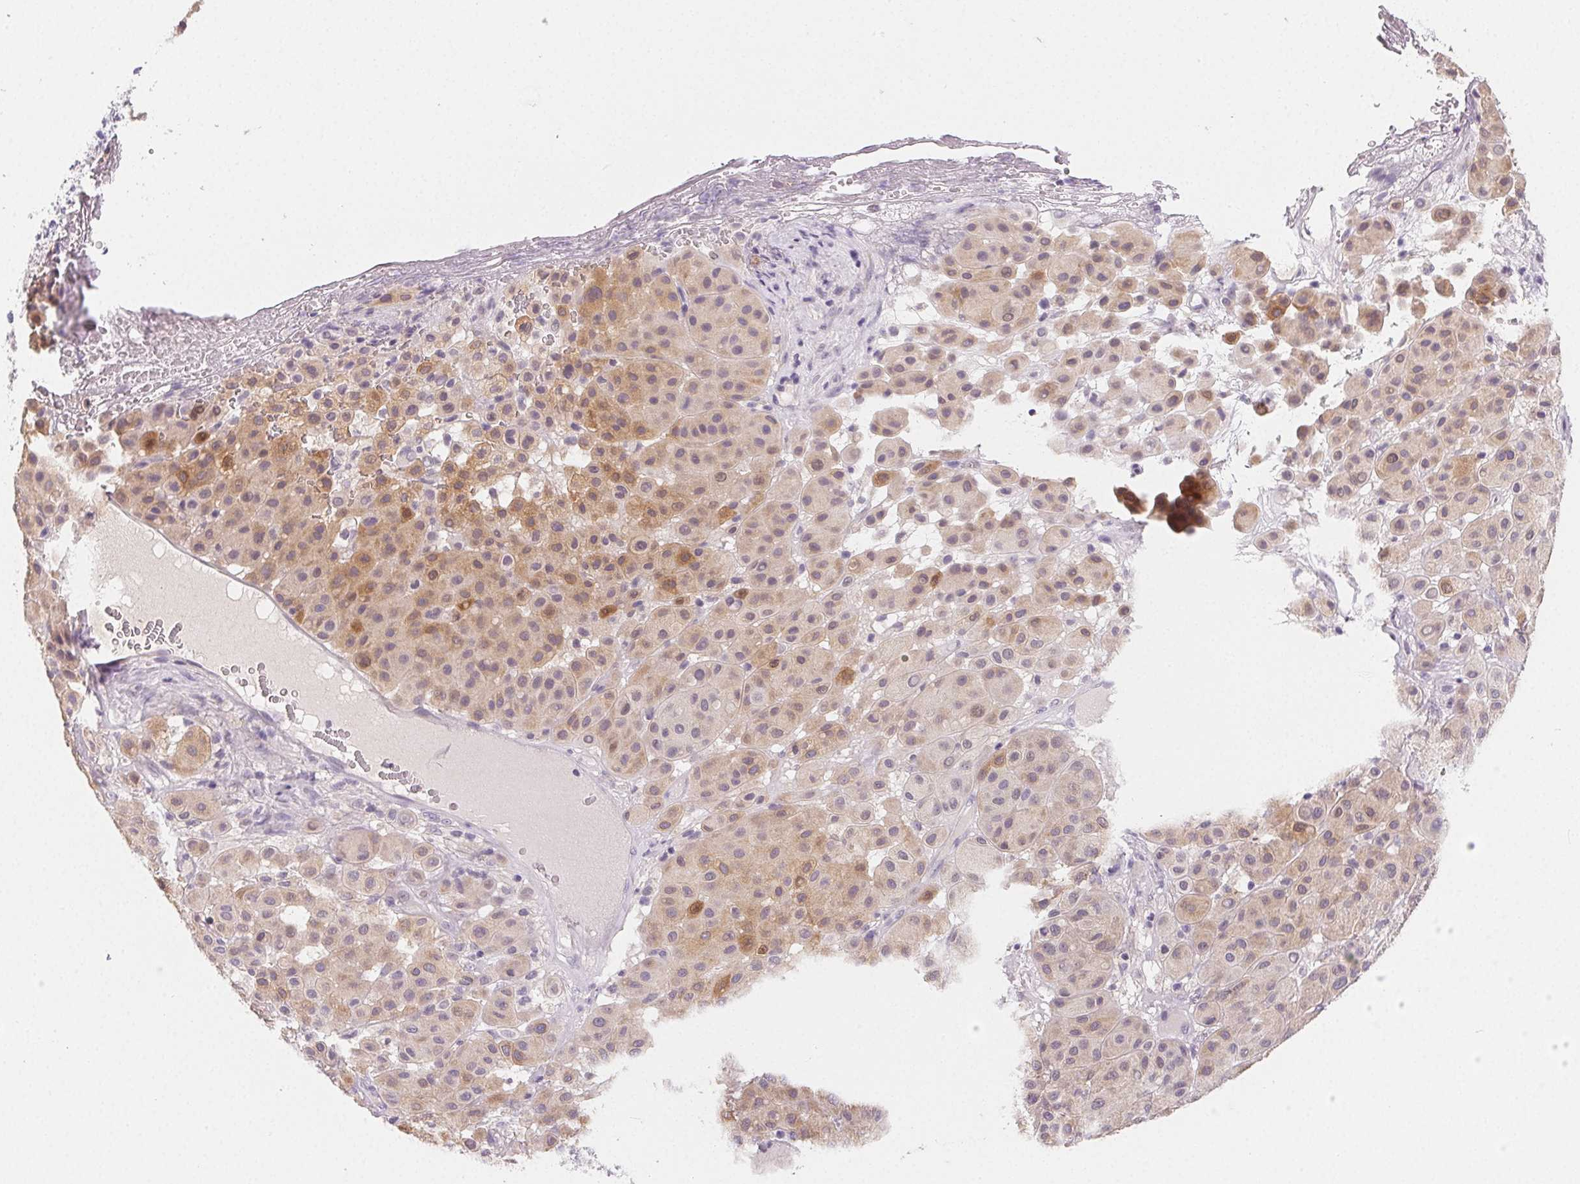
{"staining": {"intensity": "moderate", "quantity": ">75%", "location": "cytoplasmic/membranous"}, "tissue": "melanoma", "cell_type": "Tumor cells", "image_type": "cancer", "snomed": [{"axis": "morphology", "description": "Malignant melanoma, Metastatic site"}, {"axis": "topography", "description": "Smooth muscle"}], "caption": "Immunohistochemistry of human malignant melanoma (metastatic site) shows medium levels of moderate cytoplasmic/membranous staining in about >75% of tumor cells. The staining is performed using DAB brown chromogen to label protein expression. The nuclei are counter-stained blue using hematoxylin.", "gene": "MIOX", "patient": {"sex": "male", "age": 41}}